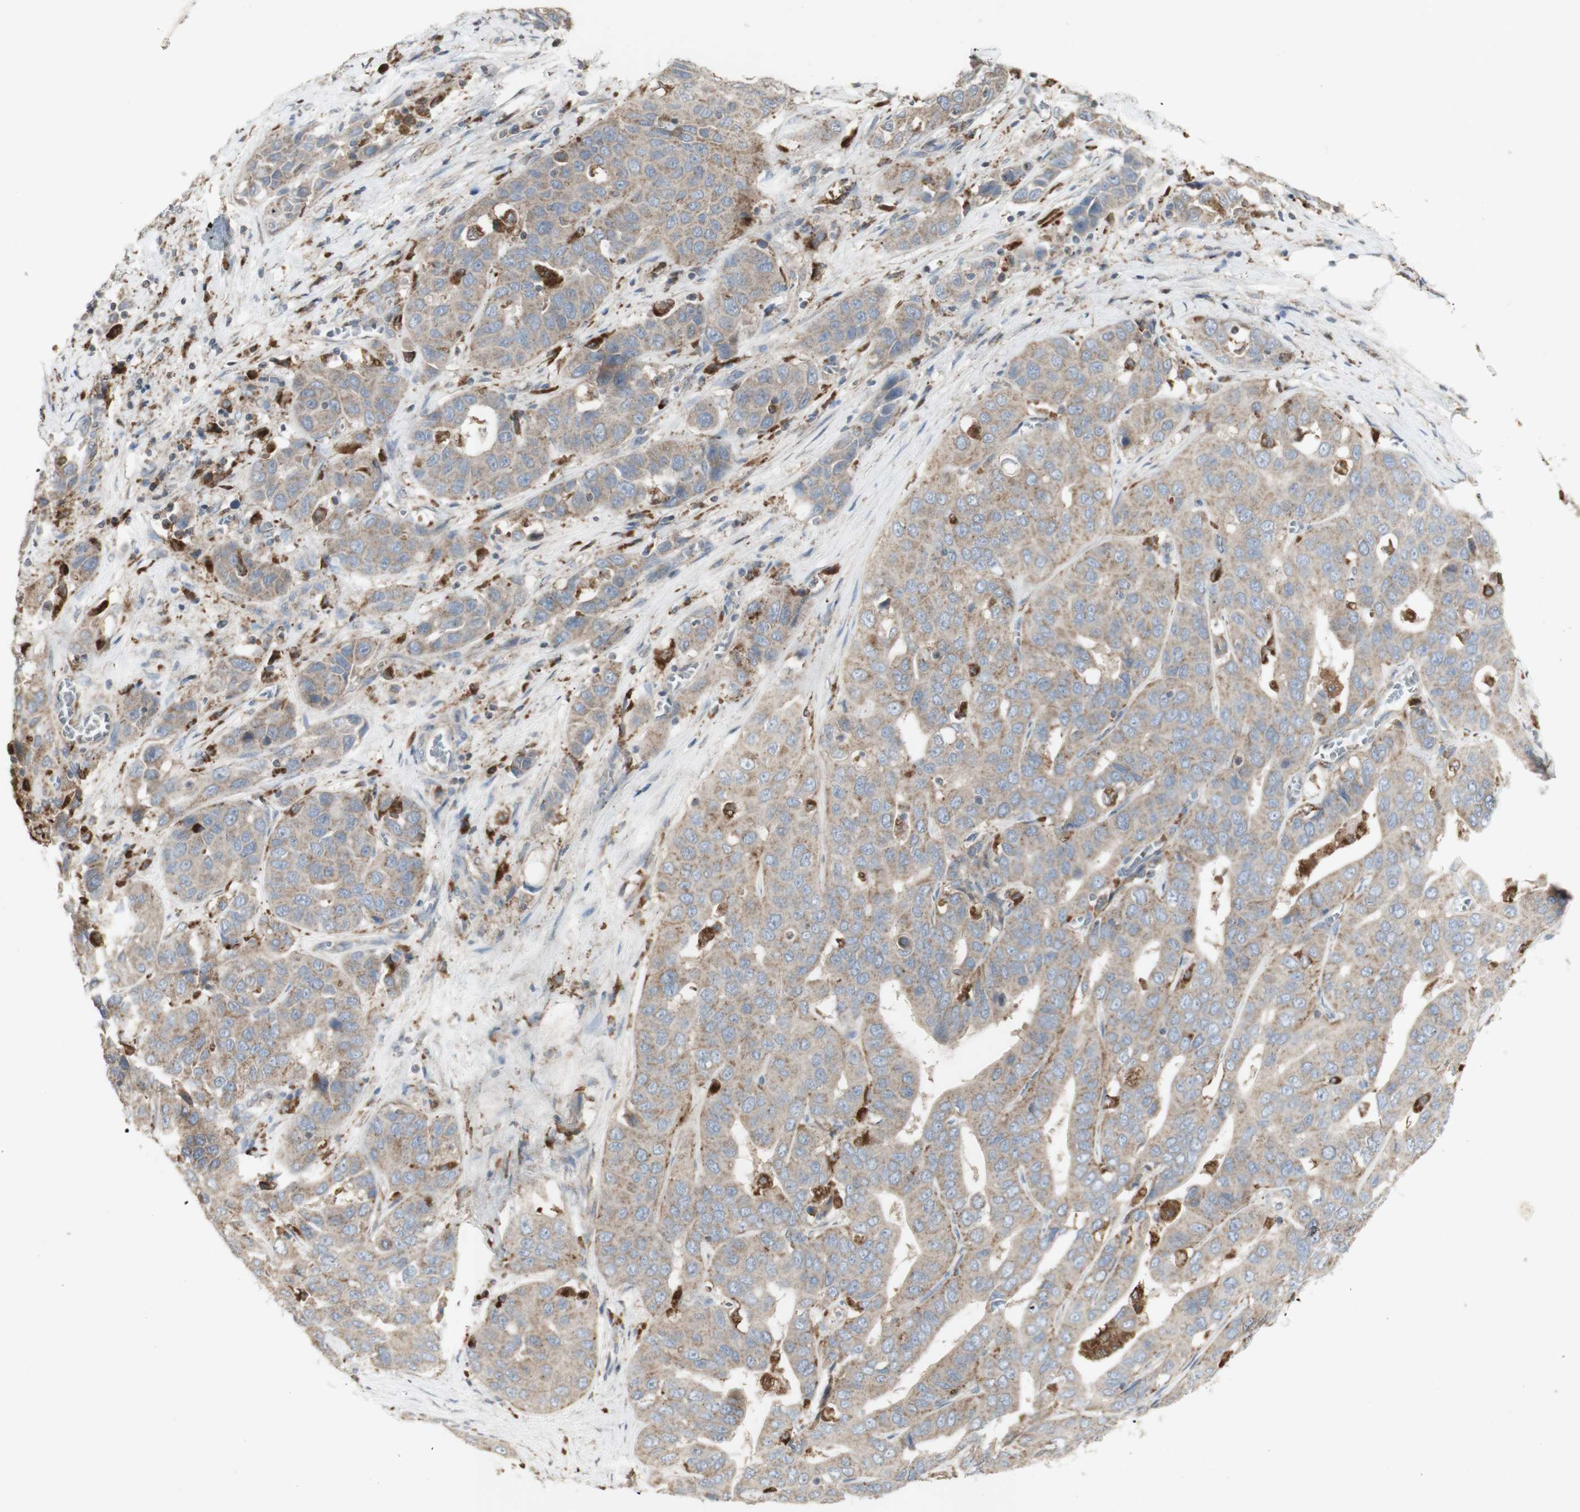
{"staining": {"intensity": "weak", "quantity": ">75%", "location": "cytoplasmic/membranous"}, "tissue": "liver cancer", "cell_type": "Tumor cells", "image_type": "cancer", "snomed": [{"axis": "morphology", "description": "Cholangiocarcinoma"}, {"axis": "topography", "description": "Liver"}], "caption": "A brown stain labels weak cytoplasmic/membranous expression of a protein in liver cancer tumor cells.", "gene": "ATP6V1E1", "patient": {"sex": "female", "age": 52}}